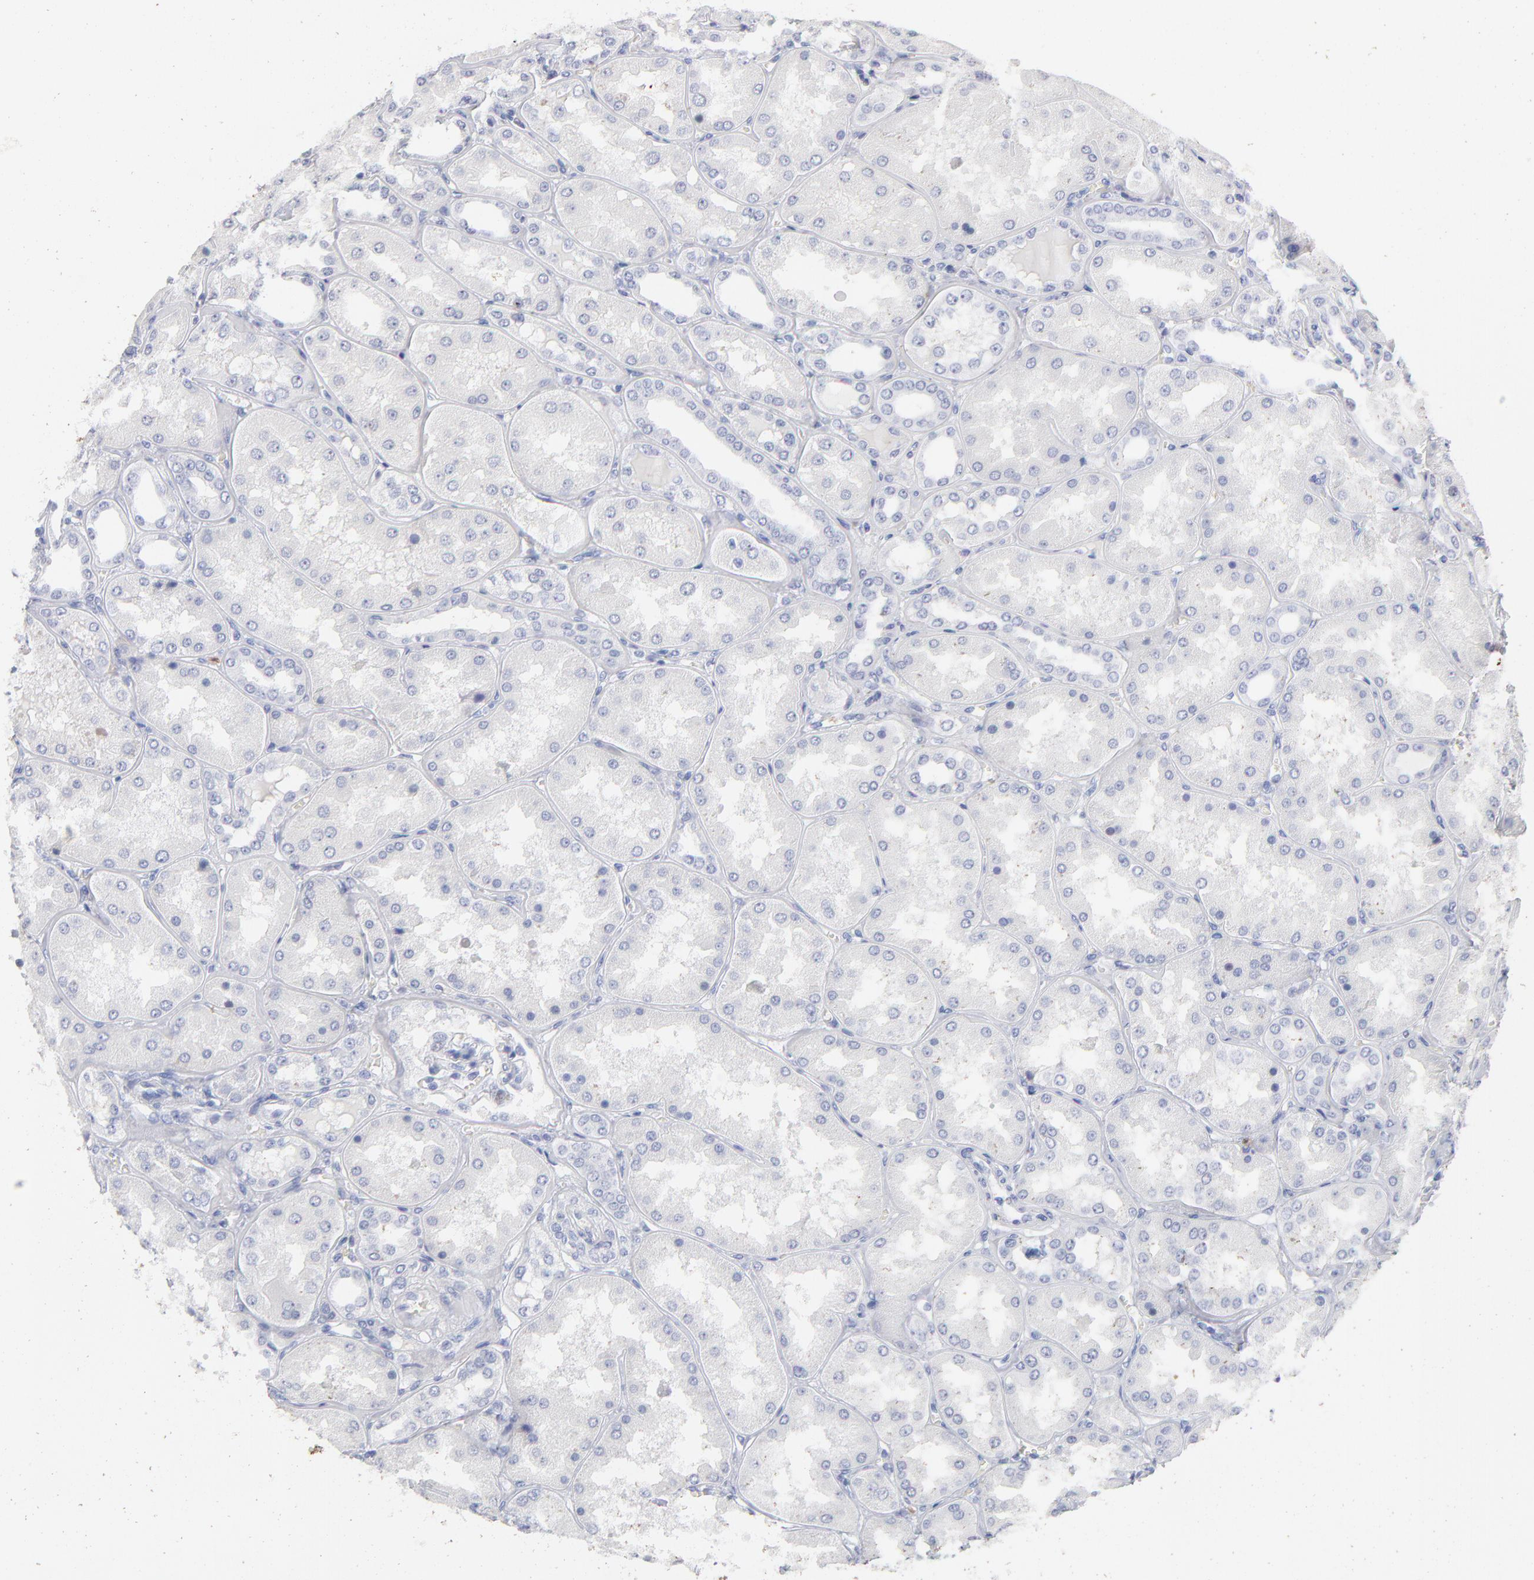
{"staining": {"intensity": "negative", "quantity": "none", "location": "none"}, "tissue": "kidney", "cell_type": "Cells in glomeruli", "image_type": "normal", "snomed": [{"axis": "morphology", "description": "Normal tissue, NOS"}, {"axis": "topography", "description": "Kidney"}], "caption": "High power microscopy histopathology image of an immunohistochemistry (IHC) micrograph of unremarkable kidney, revealing no significant staining in cells in glomeruli.", "gene": "ARG1", "patient": {"sex": "female", "age": 56}}